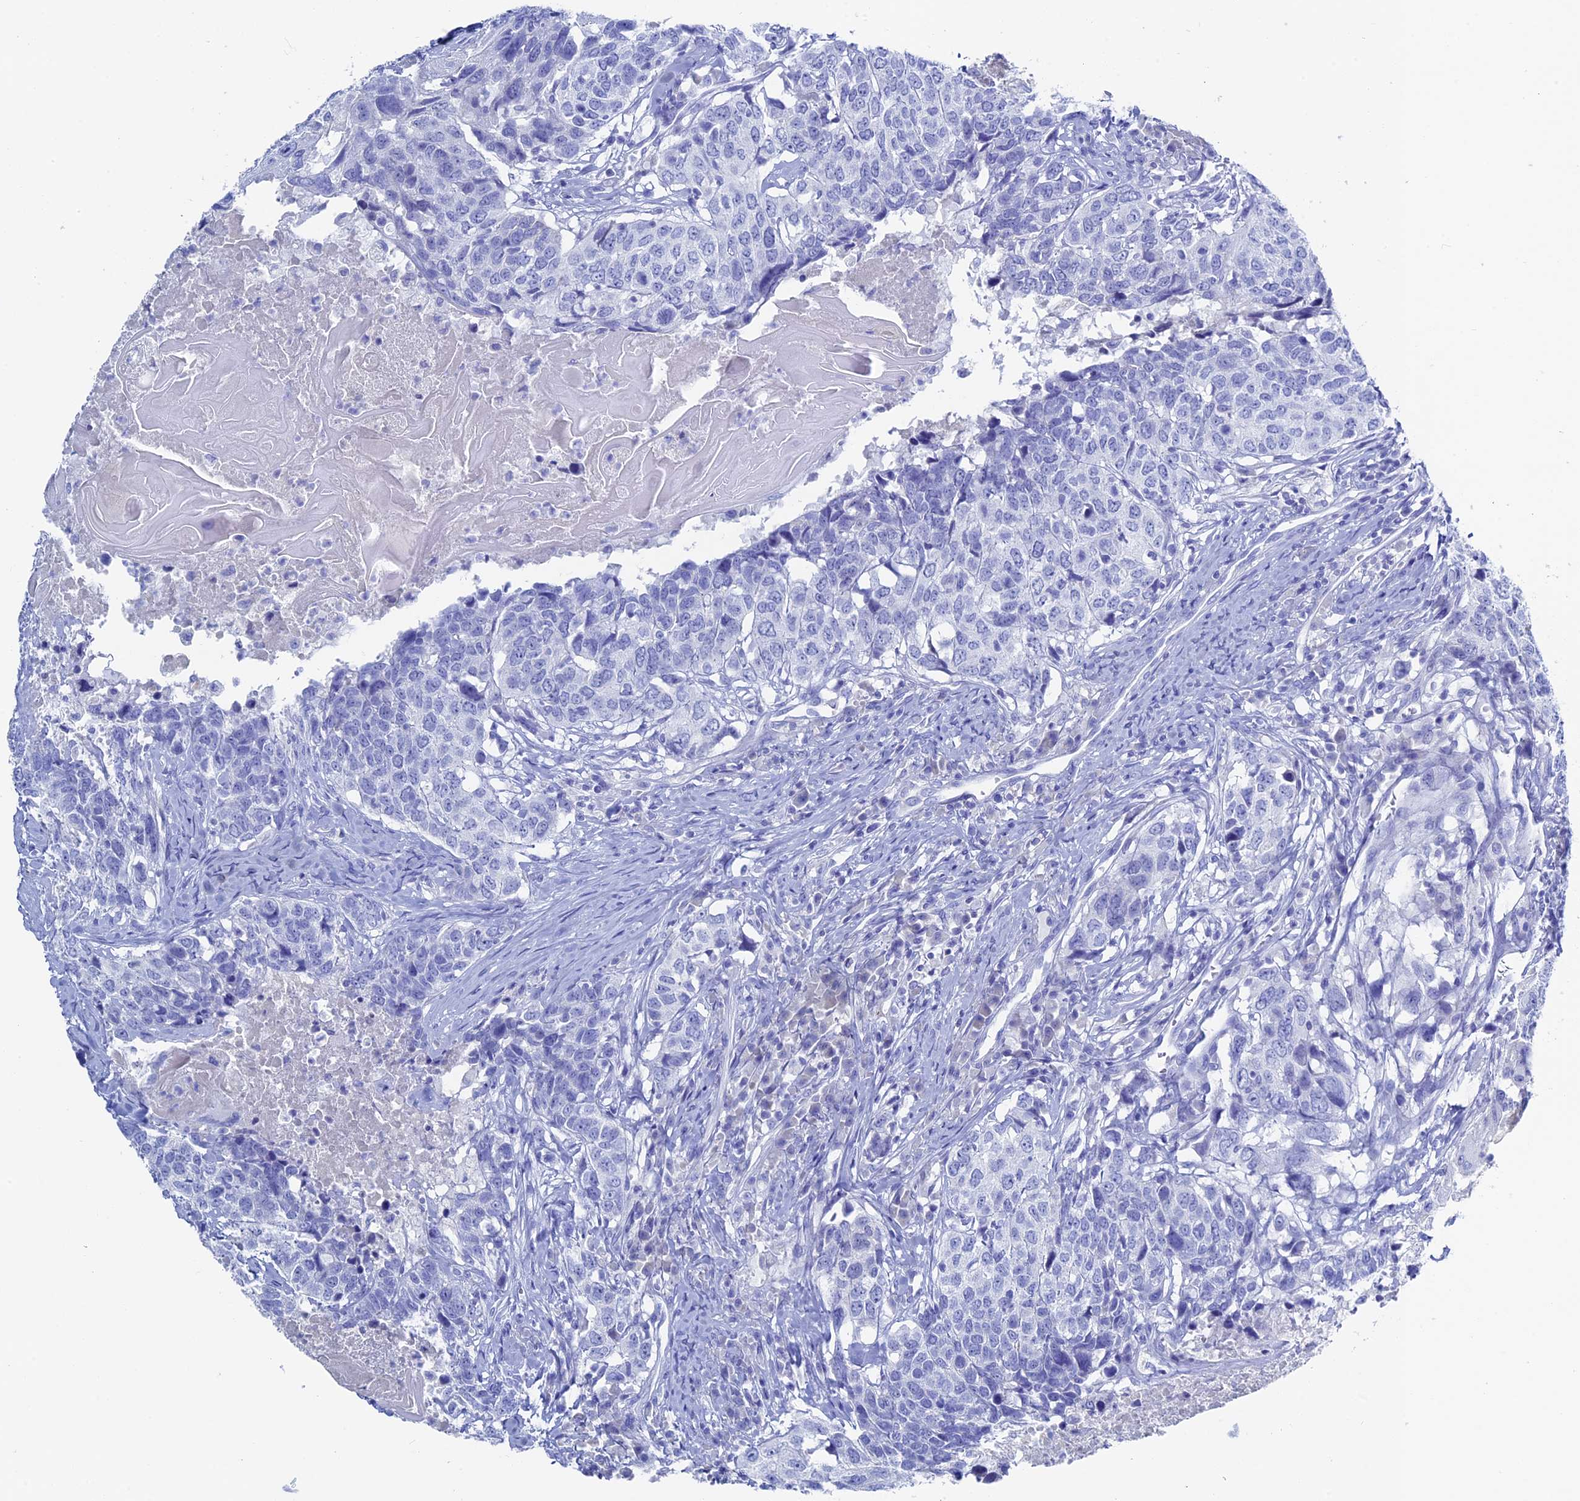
{"staining": {"intensity": "negative", "quantity": "none", "location": "none"}, "tissue": "head and neck cancer", "cell_type": "Tumor cells", "image_type": "cancer", "snomed": [{"axis": "morphology", "description": "Squamous cell carcinoma, NOS"}, {"axis": "topography", "description": "Head-Neck"}], "caption": "Tumor cells are negative for protein expression in human head and neck cancer (squamous cell carcinoma).", "gene": "UNC119", "patient": {"sex": "male", "age": 66}}